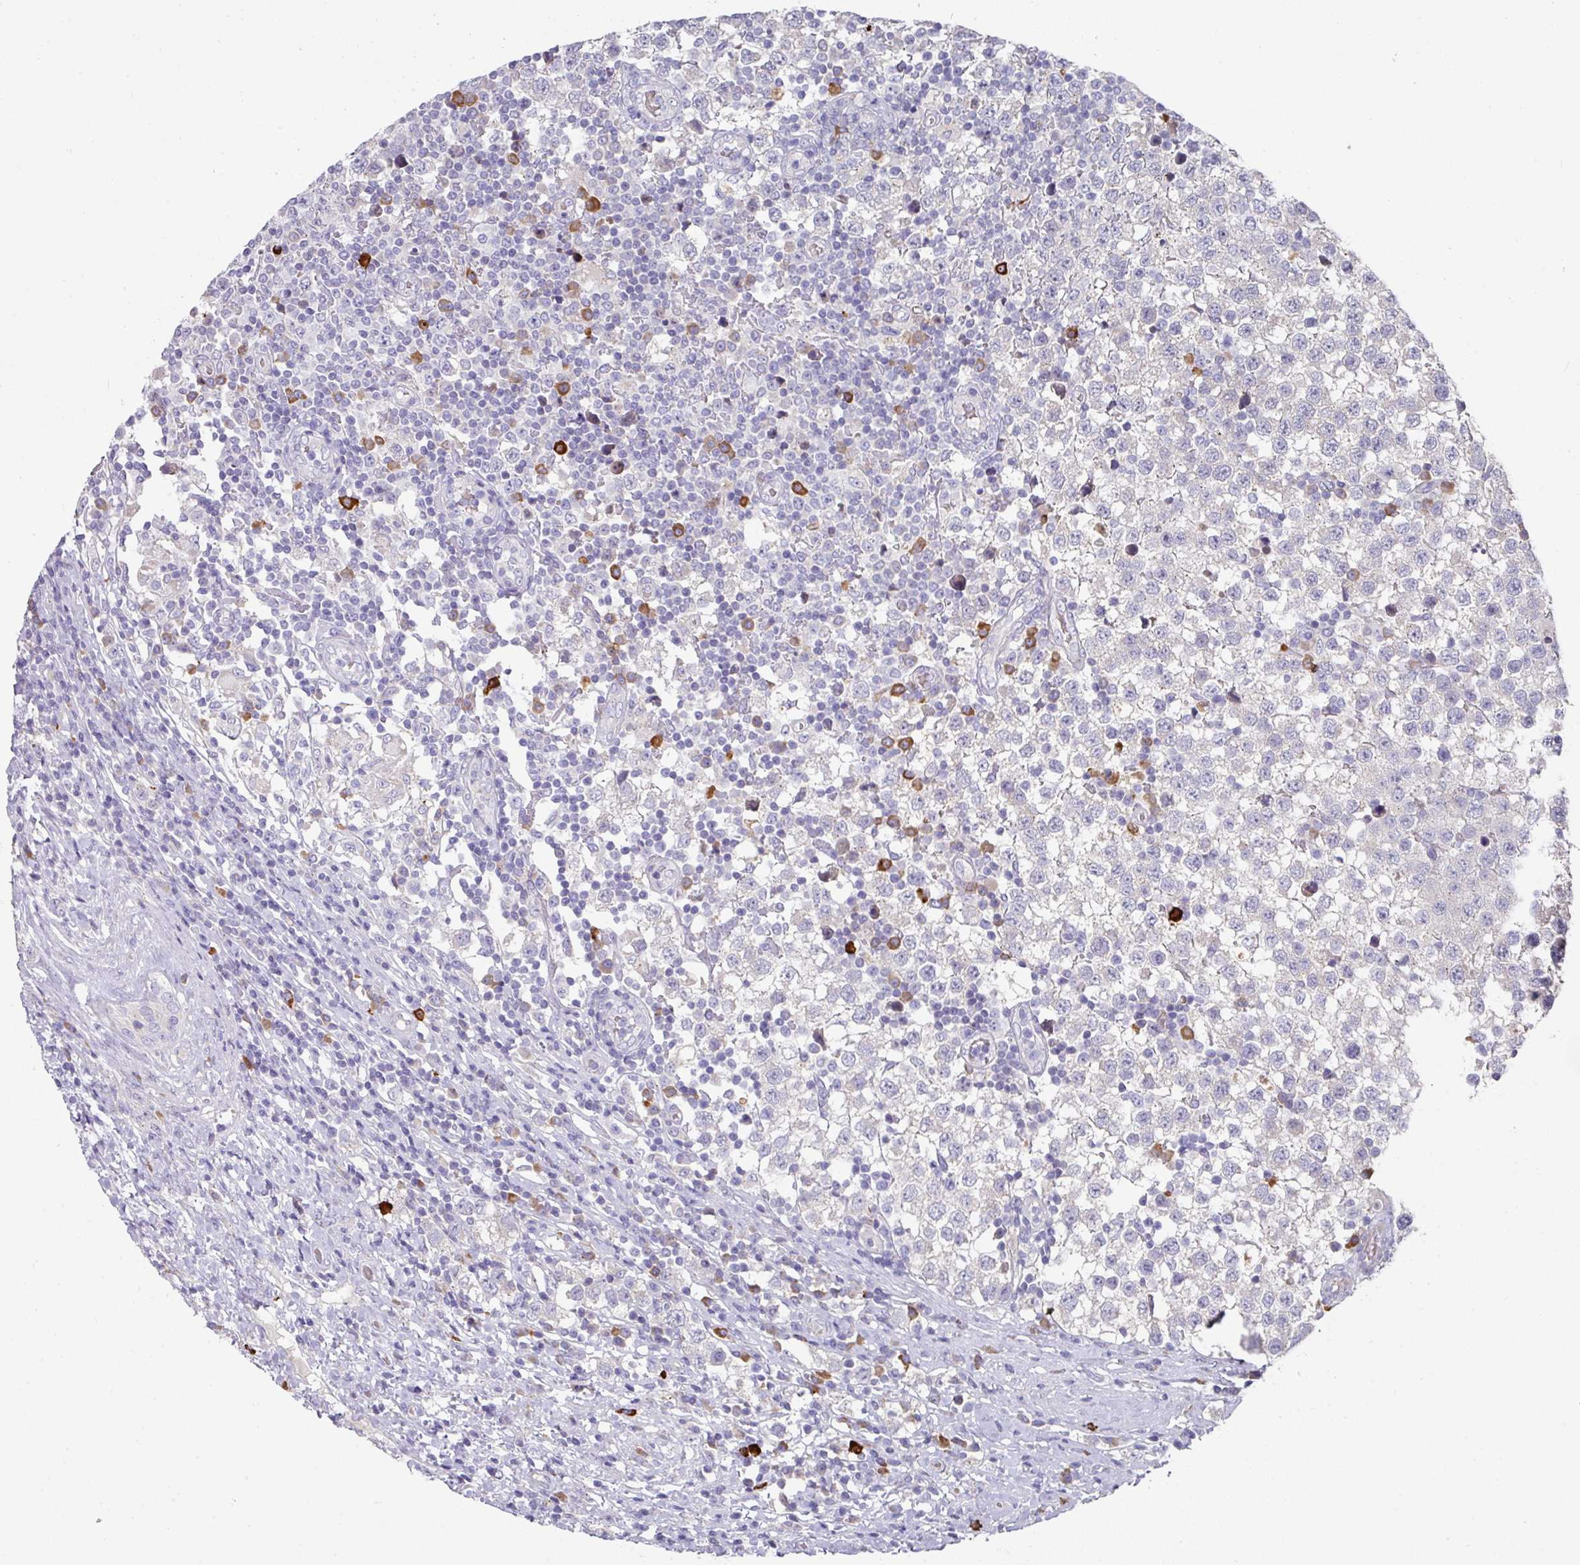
{"staining": {"intensity": "negative", "quantity": "none", "location": "none"}, "tissue": "testis cancer", "cell_type": "Tumor cells", "image_type": "cancer", "snomed": [{"axis": "morphology", "description": "Seminoma, NOS"}, {"axis": "topography", "description": "Testis"}], "caption": "Image shows no significant protein expression in tumor cells of testis cancer (seminoma).", "gene": "IL4R", "patient": {"sex": "male", "age": 34}}